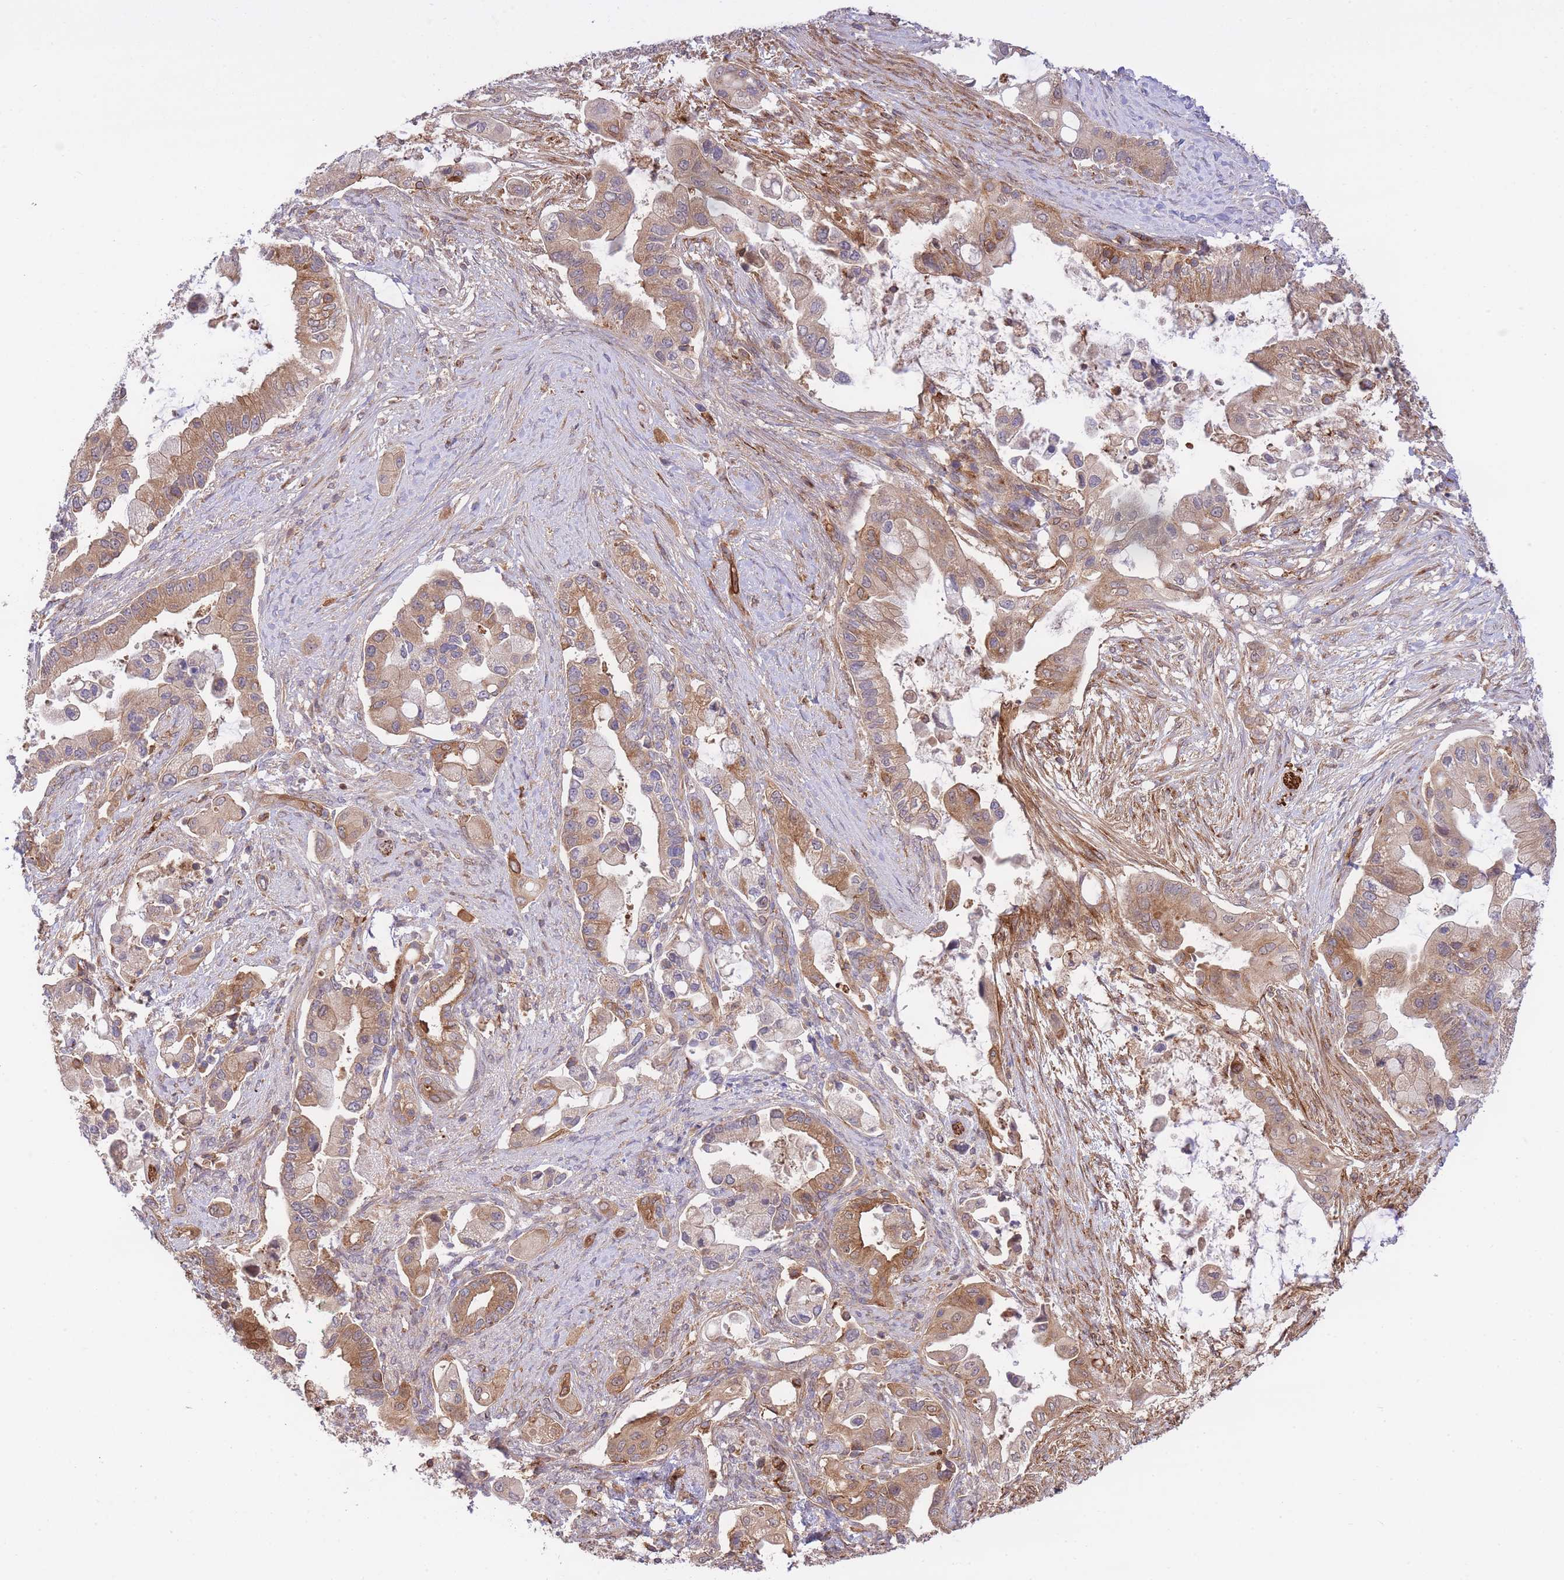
{"staining": {"intensity": "moderate", "quantity": ">75%", "location": "cytoplasmic/membranous"}, "tissue": "pancreatic cancer", "cell_type": "Tumor cells", "image_type": "cancer", "snomed": [{"axis": "morphology", "description": "Adenocarcinoma, NOS"}, {"axis": "topography", "description": "Pancreas"}], "caption": "Moderate cytoplasmic/membranous positivity for a protein is identified in about >75% of tumor cells of pancreatic adenocarcinoma using IHC.", "gene": "EXOSC8", "patient": {"sex": "male", "age": 57}}